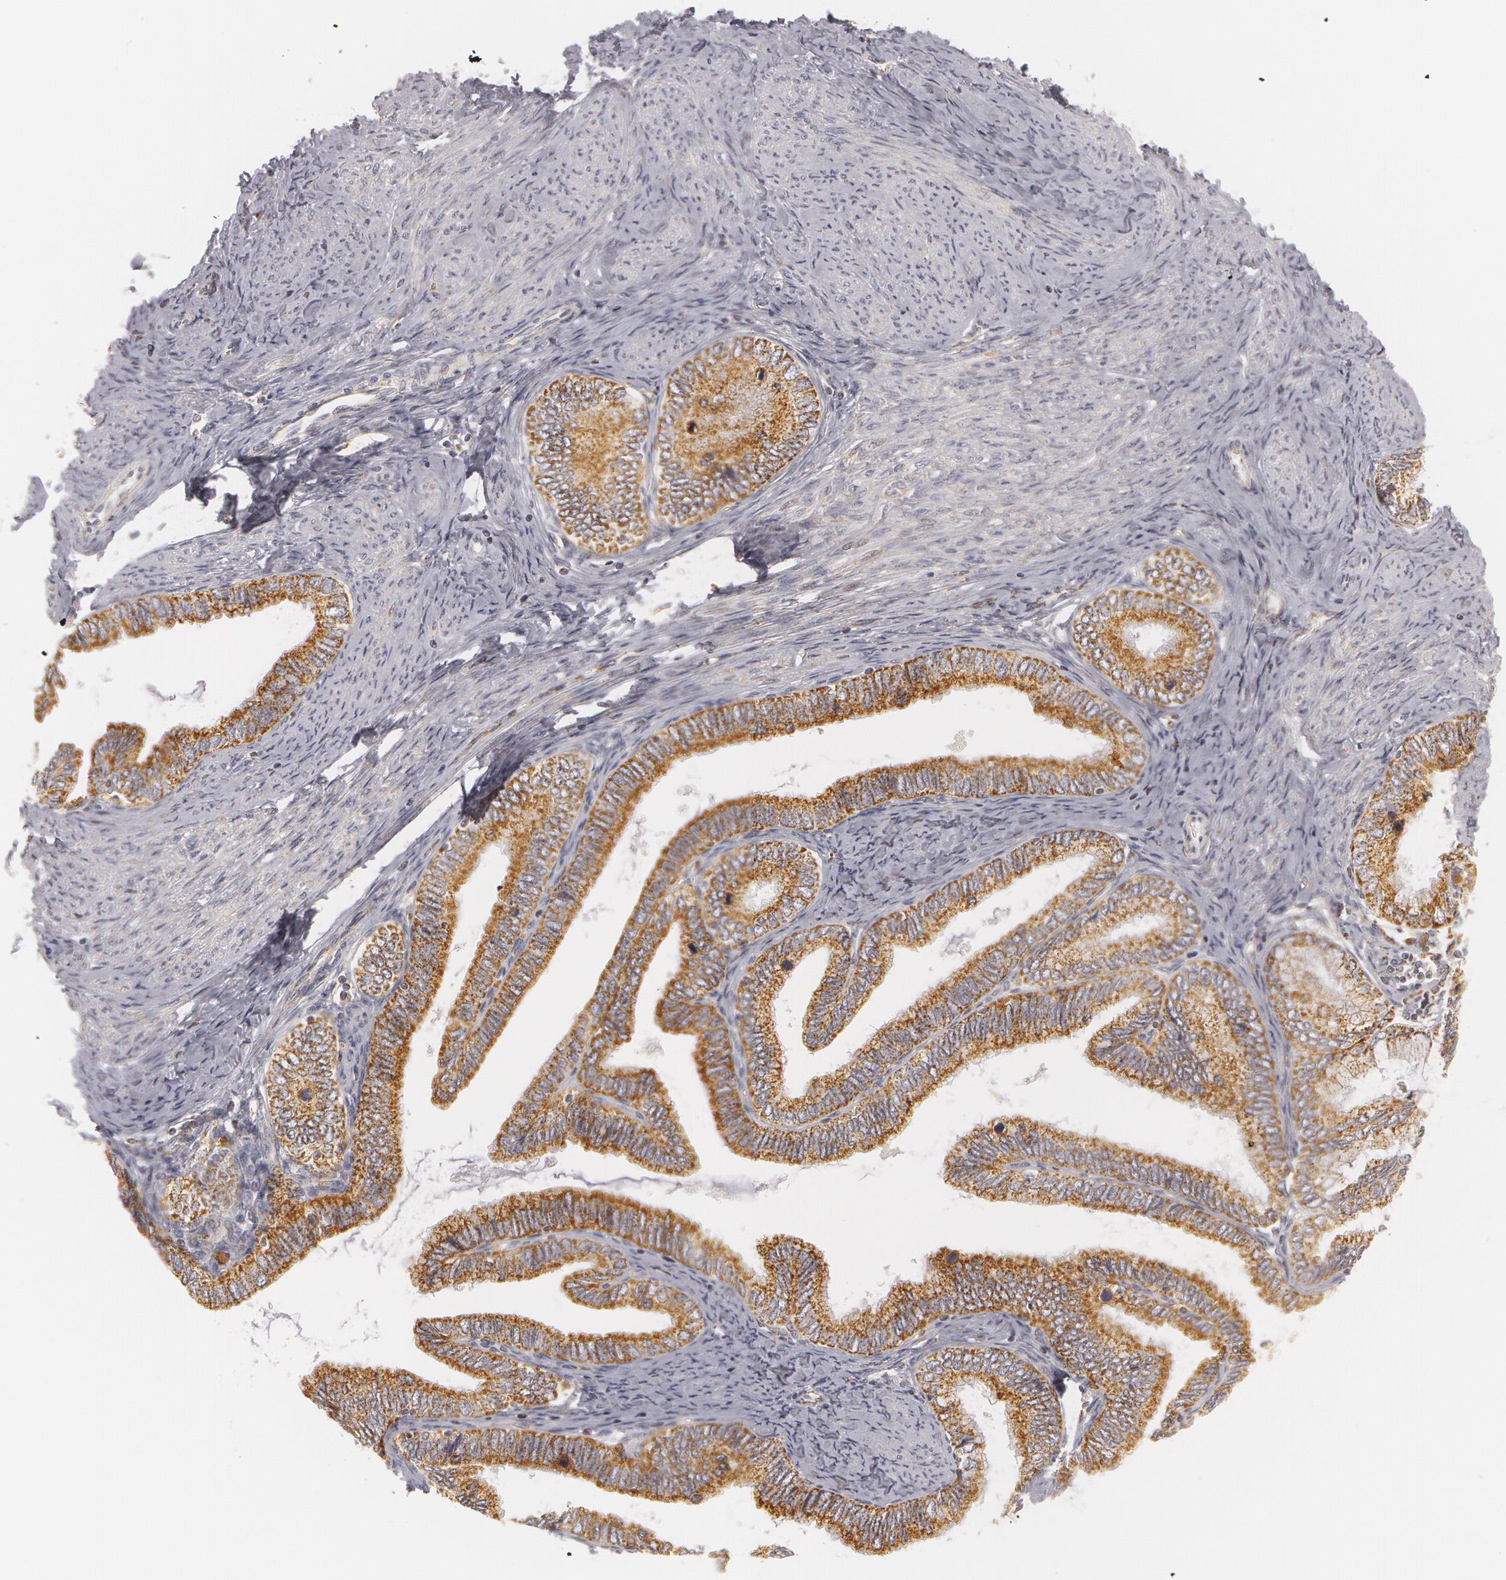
{"staining": {"intensity": "moderate", "quantity": ">75%", "location": "cytoplasmic/membranous"}, "tissue": "cervical cancer", "cell_type": "Tumor cells", "image_type": "cancer", "snomed": [{"axis": "morphology", "description": "Adenocarcinoma, NOS"}, {"axis": "topography", "description": "Cervix"}], "caption": "Brown immunohistochemical staining in cervical adenocarcinoma shows moderate cytoplasmic/membranous staining in about >75% of tumor cells.", "gene": "C7", "patient": {"sex": "female", "age": 49}}